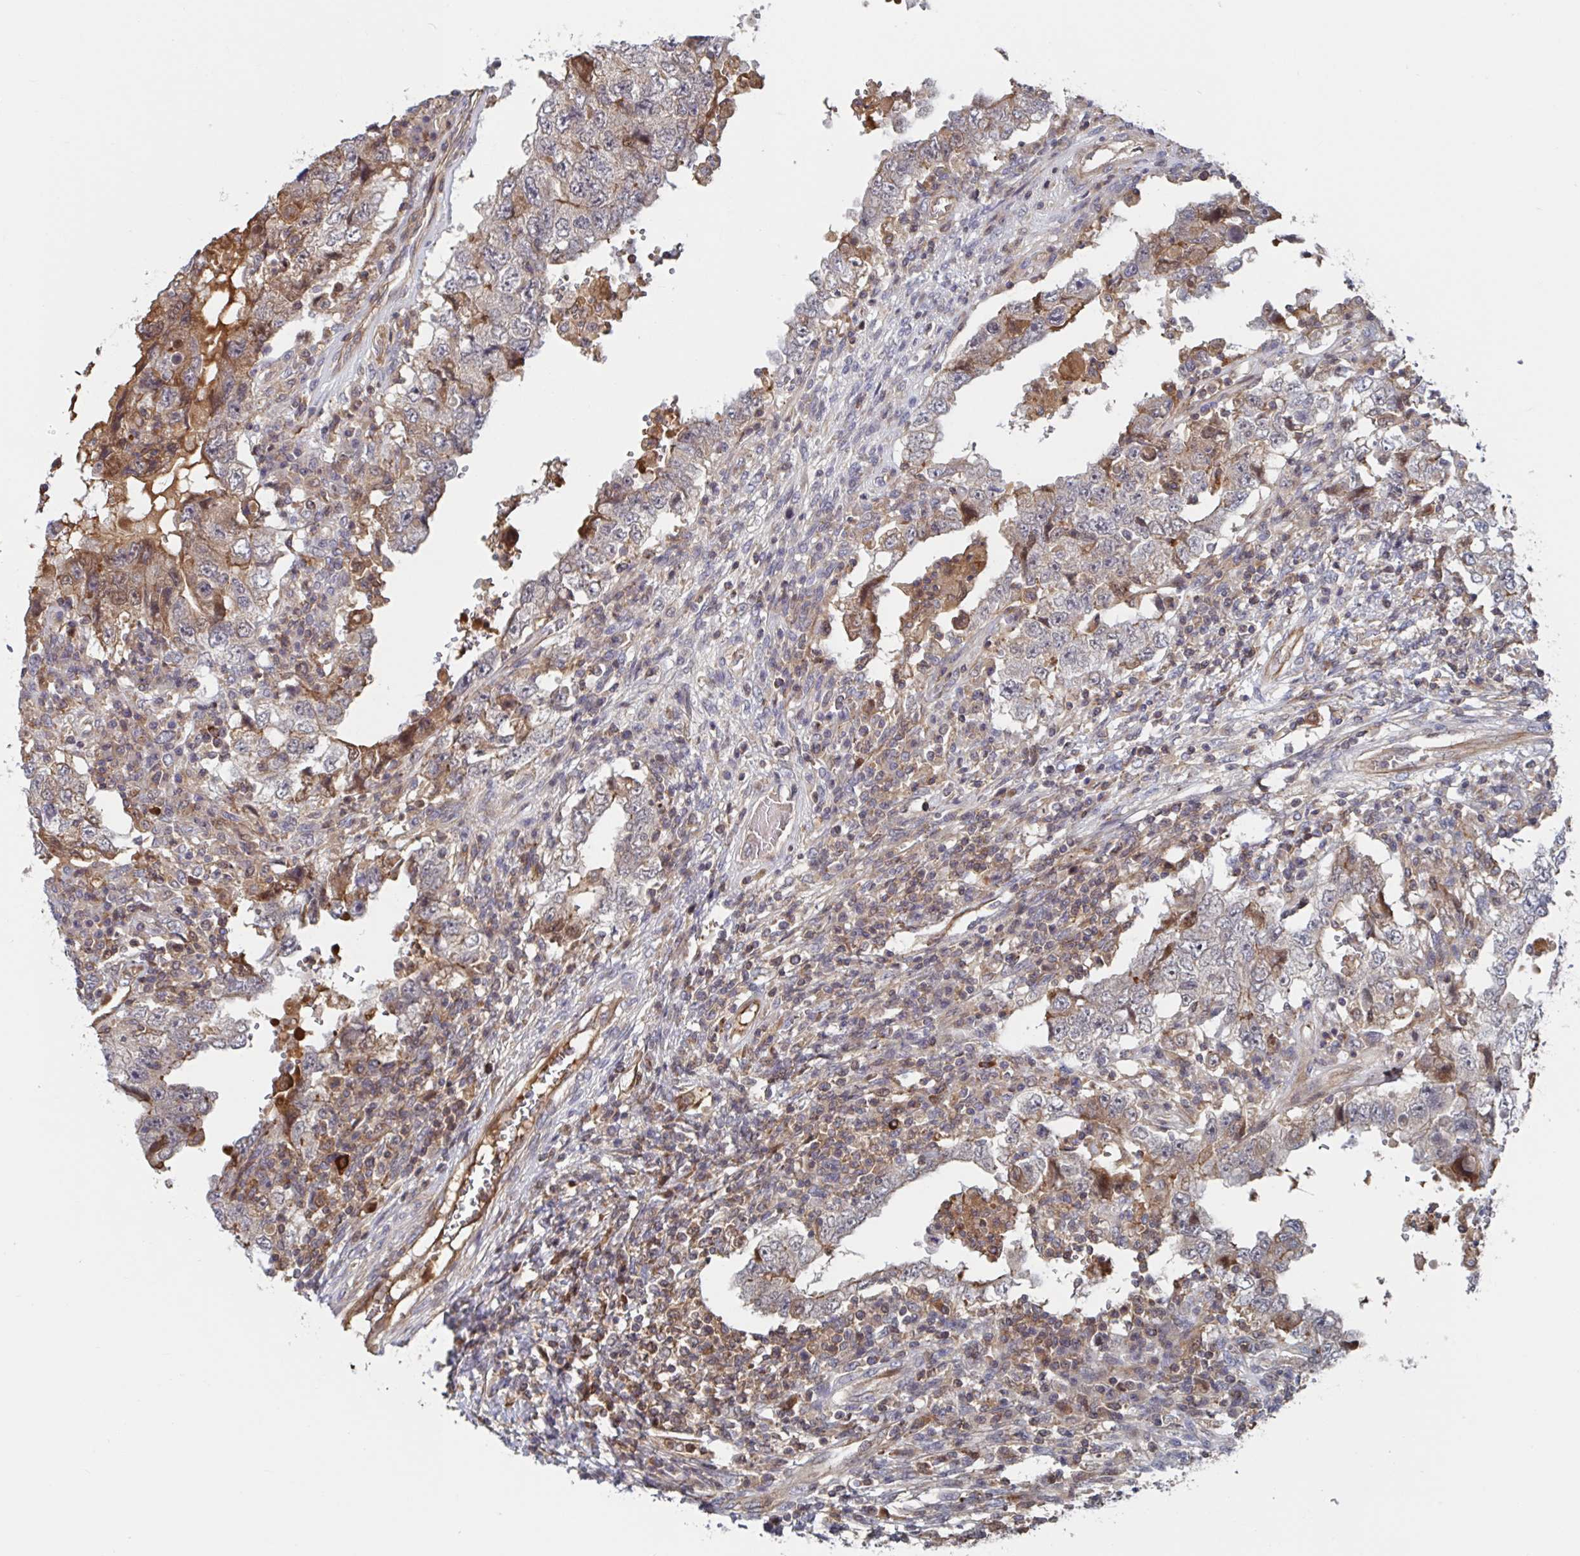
{"staining": {"intensity": "moderate", "quantity": "<25%", "location": "cytoplasmic/membranous"}, "tissue": "testis cancer", "cell_type": "Tumor cells", "image_type": "cancer", "snomed": [{"axis": "morphology", "description": "Carcinoma, Embryonal, NOS"}, {"axis": "topography", "description": "Testis"}], "caption": "A micrograph of embryonal carcinoma (testis) stained for a protein displays moderate cytoplasmic/membranous brown staining in tumor cells. Immunohistochemistry stains the protein of interest in brown and the nuclei are stained blue.", "gene": "DHRS12", "patient": {"sex": "male", "age": 26}}